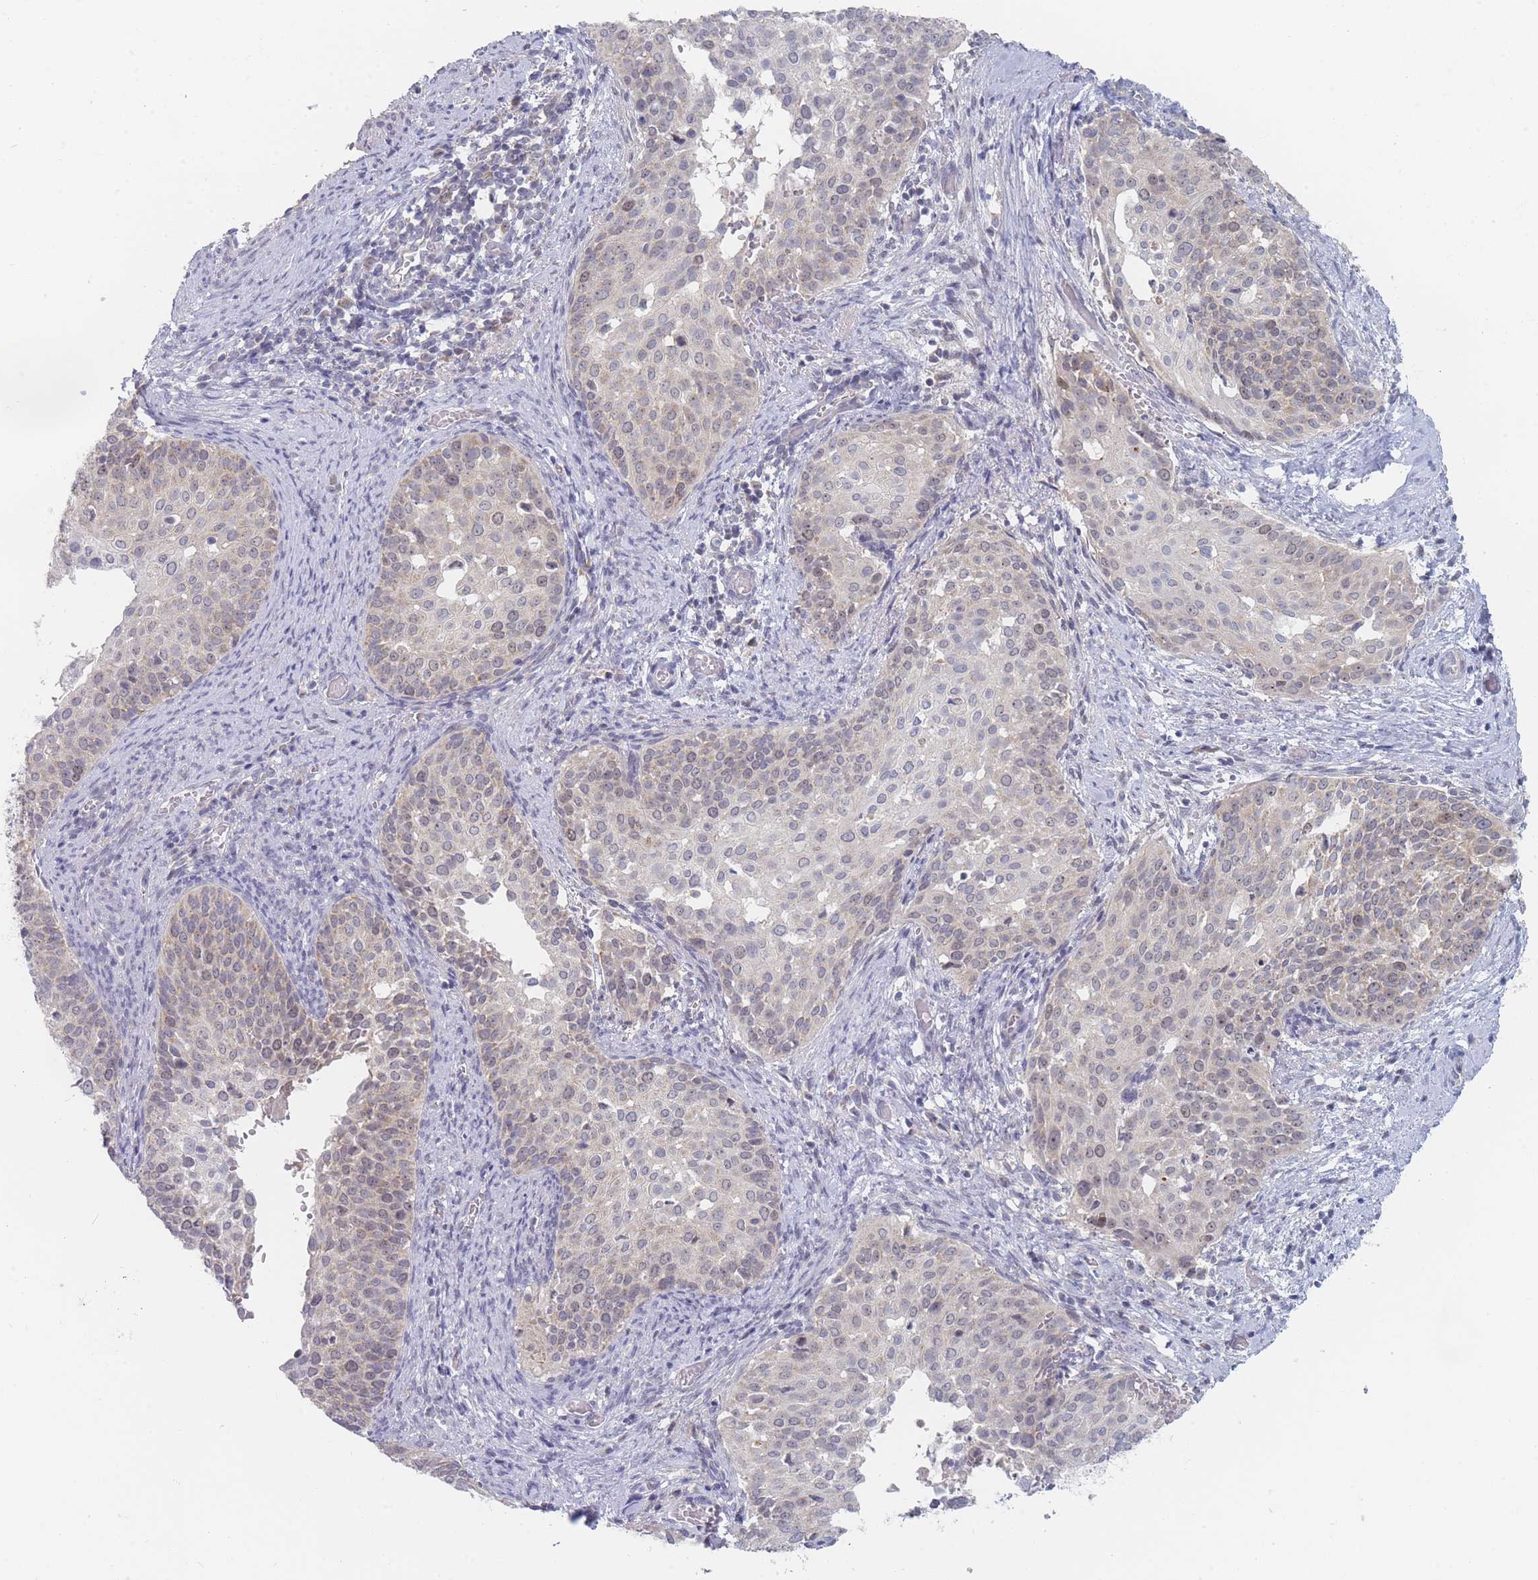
{"staining": {"intensity": "weak", "quantity": "<25%", "location": "nuclear"}, "tissue": "cervical cancer", "cell_type": "Tumor cells", "image_type": "cancer", "snomed": [{"axis": "morphology", "description": "Squamous cell carcinoma, NOS"}, {"axis": "topography", "description": "Cervix"}], "caption": "An IHC photomicrograph of cervical cancer is shown. There is no staining in tumor cells of cervical cancer.", "gene": "RNF8", "patient": {"sex": "female", "age": 44}}